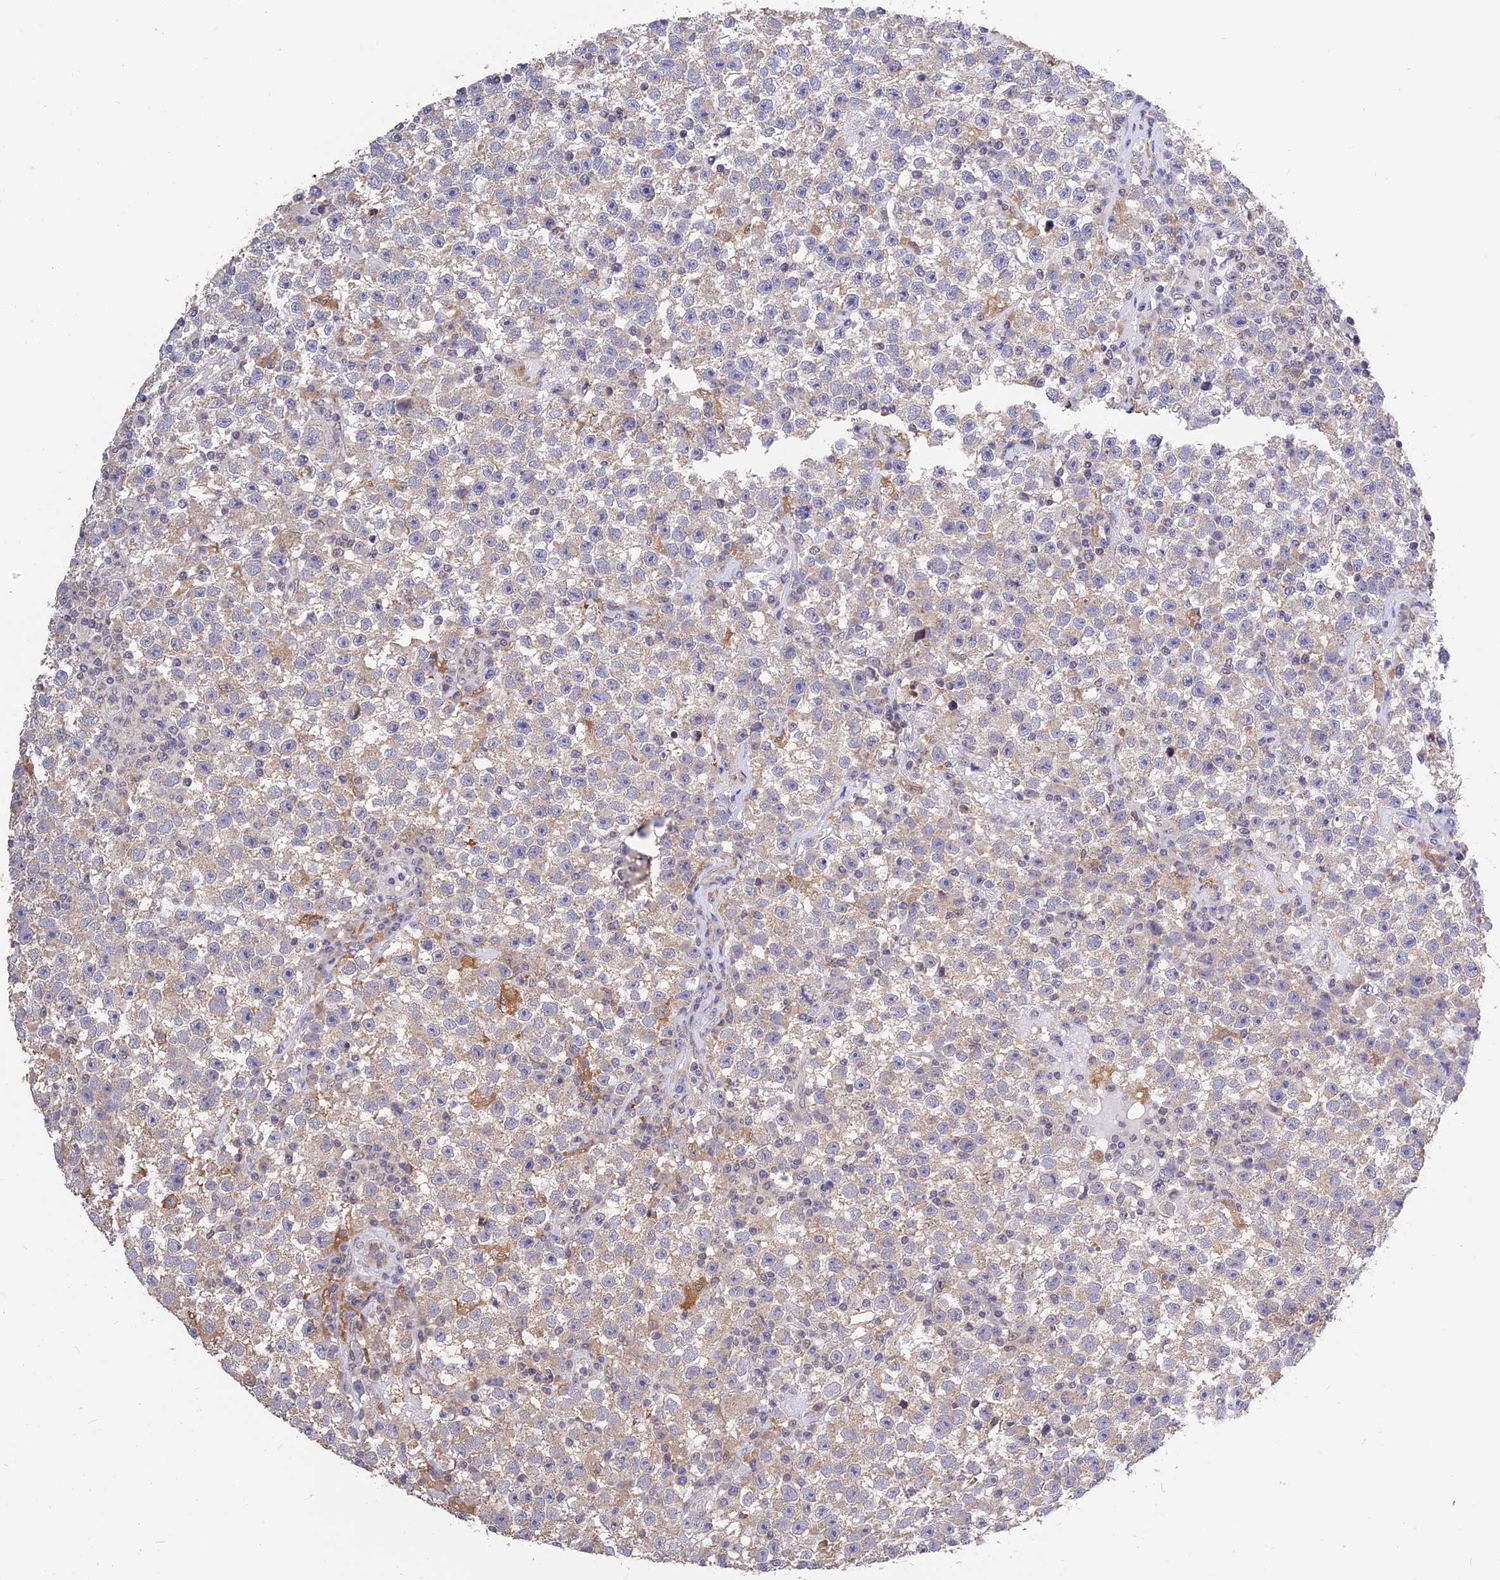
{"staining": {"intensity": "weak", "quantity": "<25%", "location": "cytoplasmic/membranous"}, "tissue": "testis cancer", "cell_type": "Tumor cells", "image_type": "cancer", "snomed": [{"axis": "morphology", "description": "Seminoma, NOS"}, {"axis": "topography", "description": "Testis"}], "caption": "Seminoma (testis) was stained to show a protein in brown. There is no significant positivity in tumor cells. Nuclei are stained in blue.", "gene": "MNS1", "patient": {"sex": "male", "age": 22}}